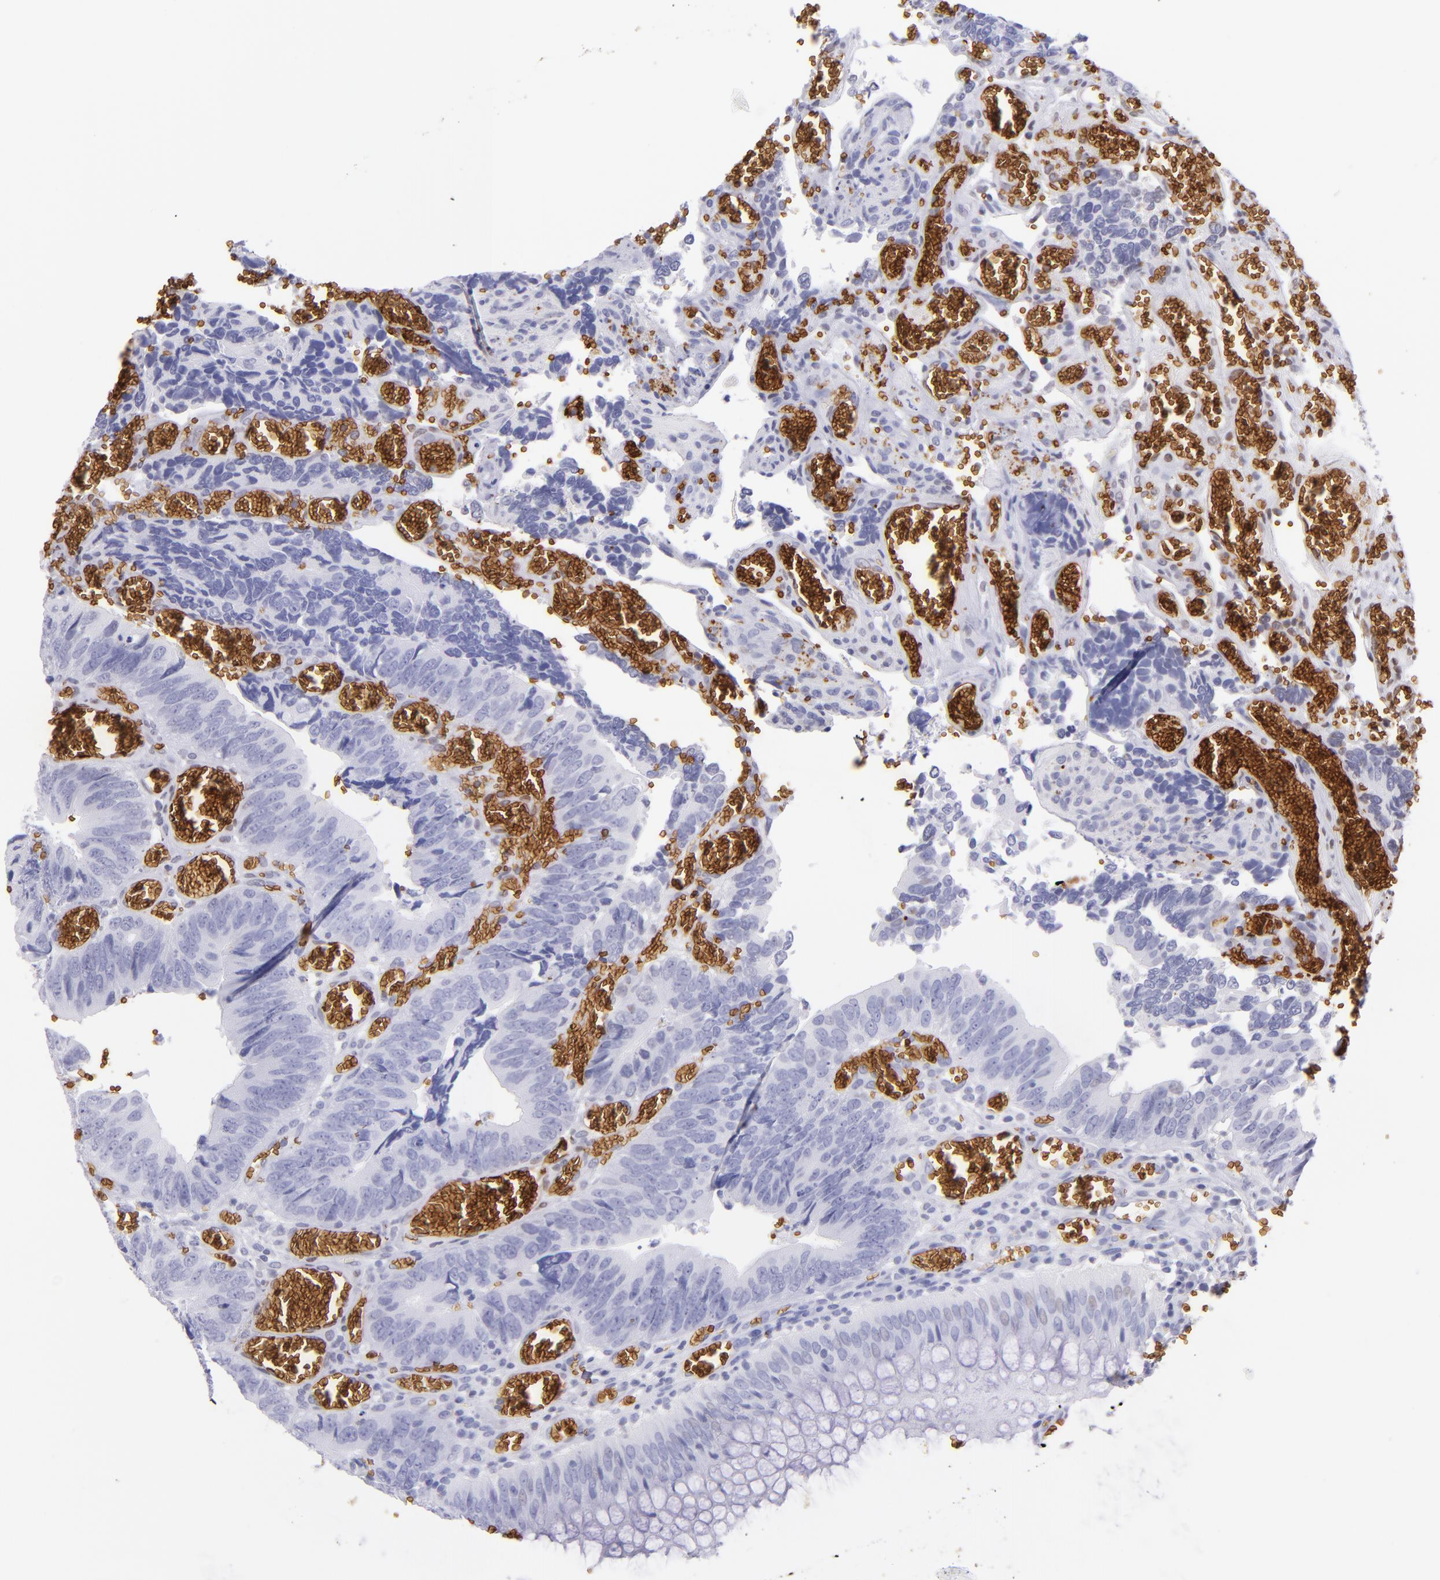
{"staining": {"intensity": "negative", "quantity": "none", "location": "none"}, "tissue": "colorectal cancer", "cell_type": "Tumor cells", "image_type": "cancer", "snomed": [{"axis": "morphology", "description": "Adenocarcinoma, NOS"}, {"axis": "topography", "description": "Colon"}], "caption": "High magnification brightfield microscopy of adenocarcinoma (colorectal) stained with DAB (3,3'-diaminobenzidine) (brown) and counterstained with hematoxylin (blue): tumor cells show no significant positivity.", "gene": "GYPA", "patient": {"sex": "male", "age": 72}}